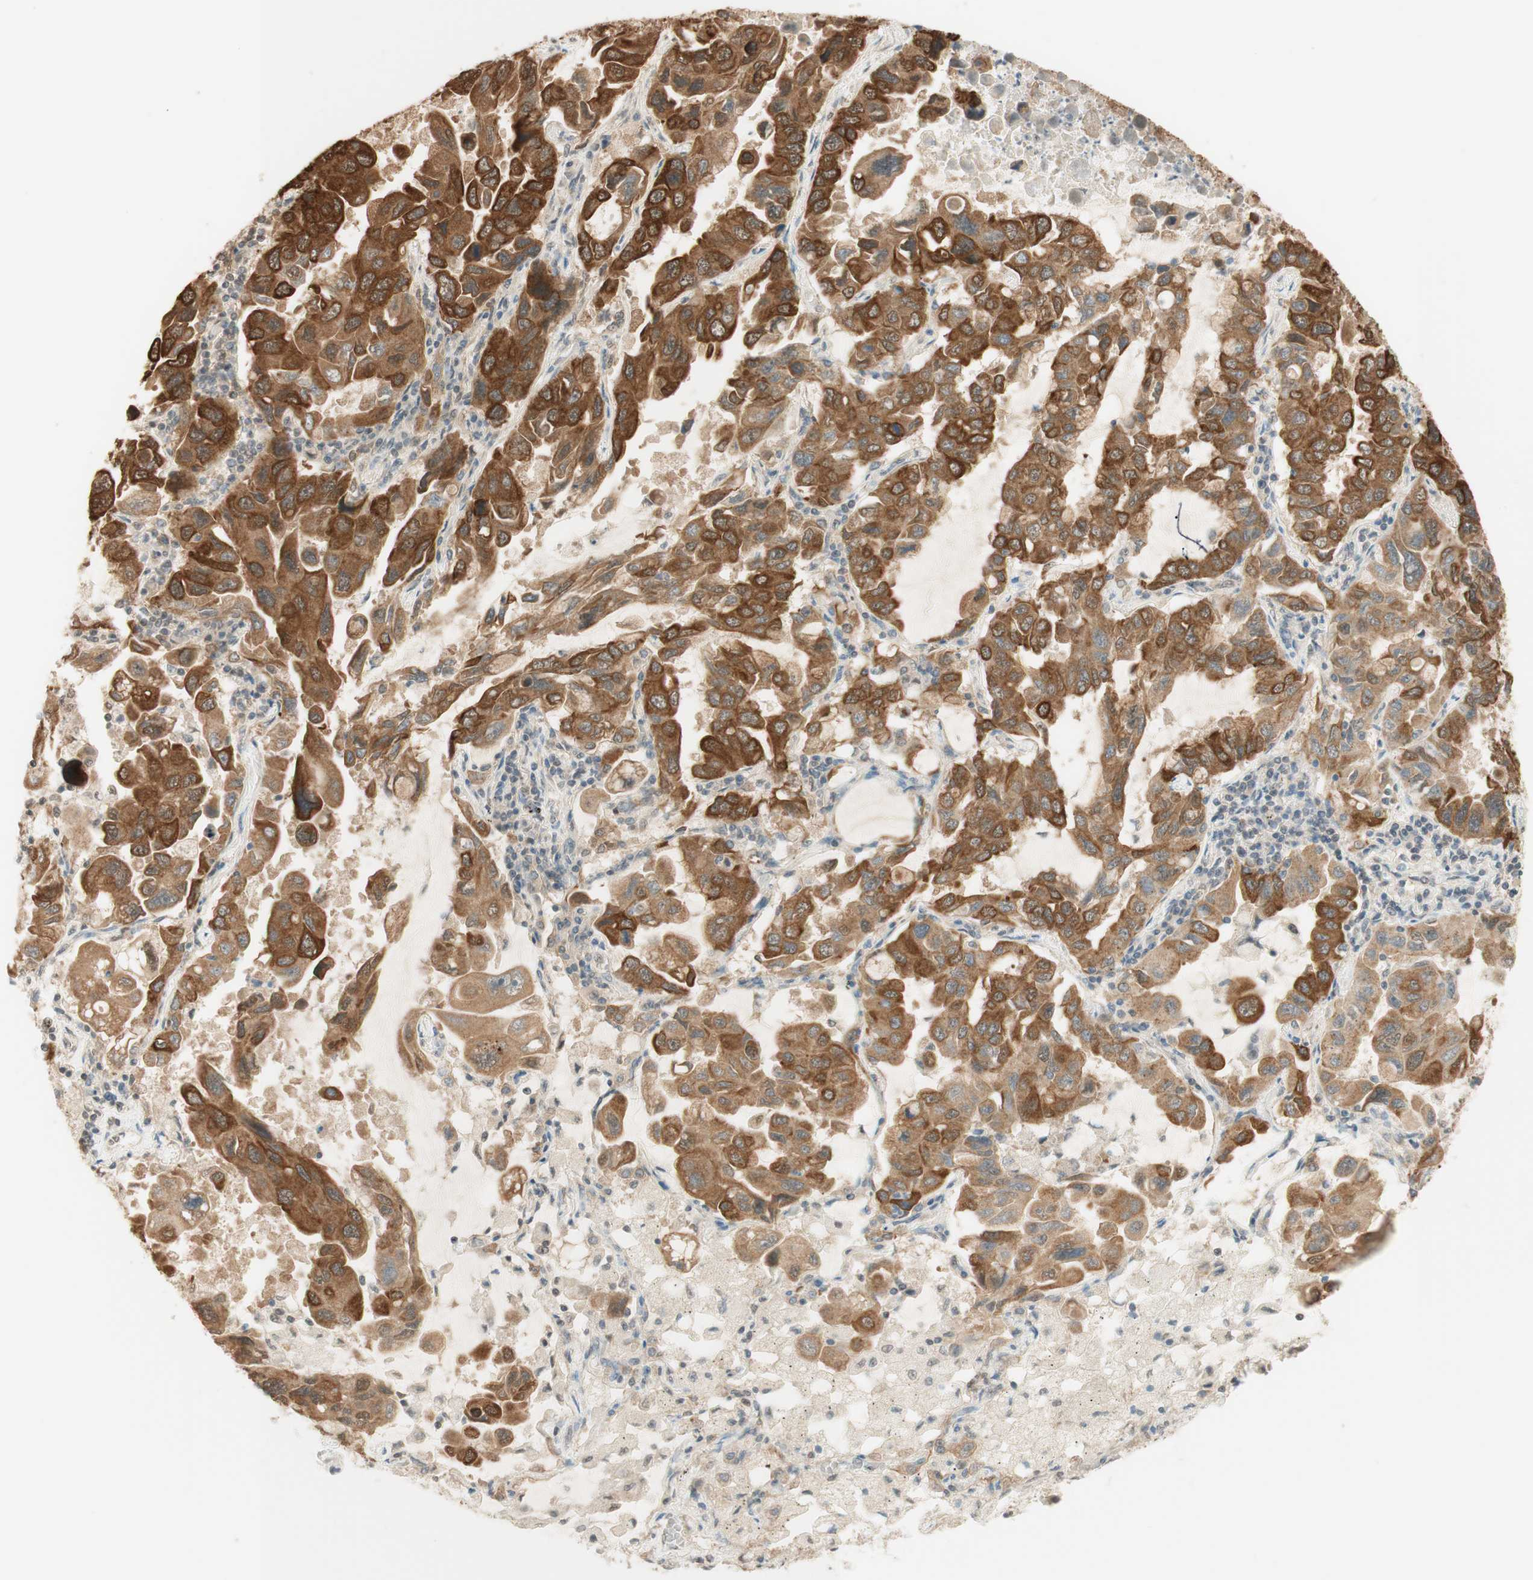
{"staining": {"intensity": "moderate", "quantity": ">75%", "location": "cytoplasmic/membranous"}, "tissue": "lung cancer", "cell_type": "Tumor cells", "image_type": "cancer", "snomed": [{"axis": "morphology", "description": "Adenocarcinoma, NOS"}, {"axis": "topography", "description": "Lung"}], "caption": "Lung cancer (adenocarcinoma) stained with a brown dye reveals moderate cytoplasmic/membranous positive positivity in approximately >75% of tumor cells.", "gene": "SPINT2", "patient": {"sex": "male", "age": 64}}